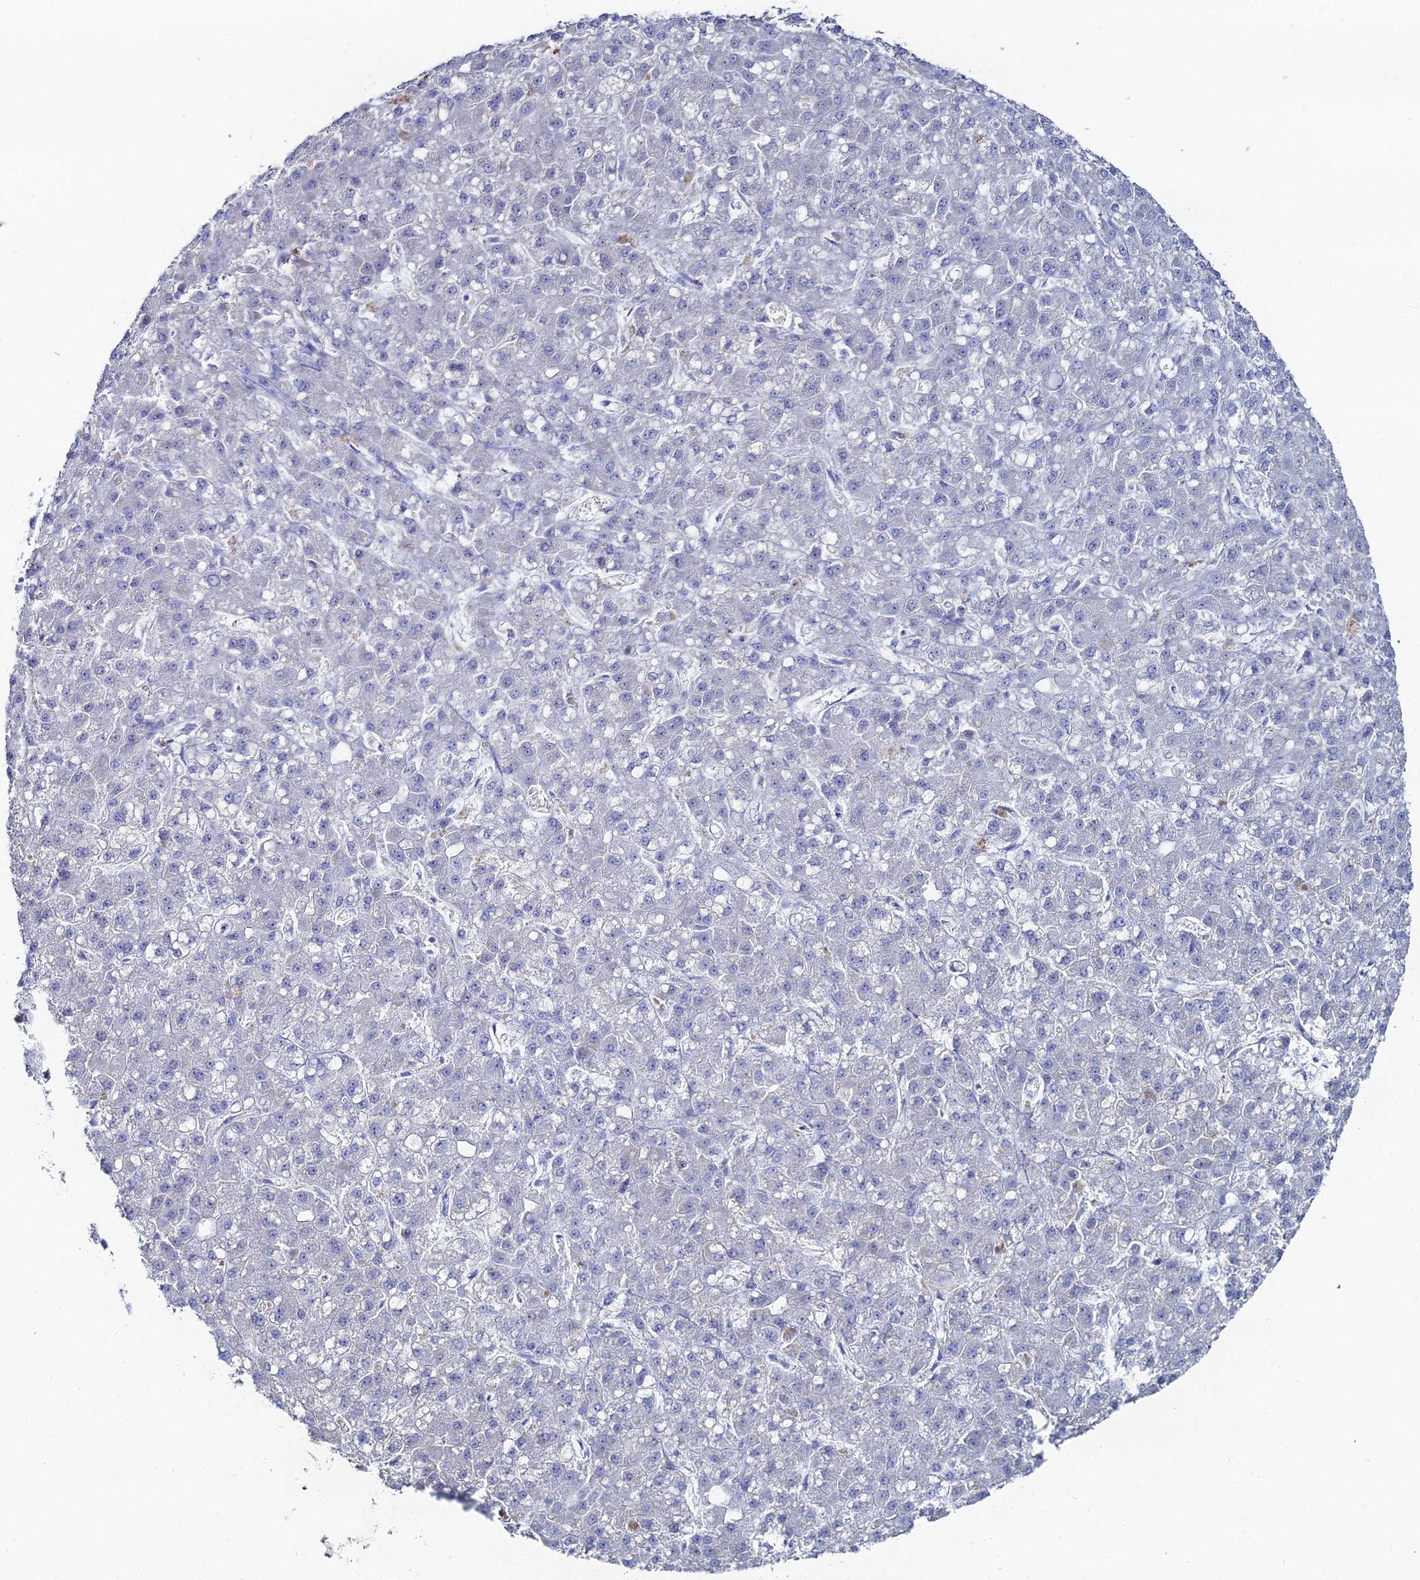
{"staining": {"intensity": "negative", "quantity": "none", "location": "none"}, "tissue": "liver cancer", "cell_type": "Tumor cells", "image_type": "cancer", "snomed": [{"axis": "morphology", "description": "Carcinoma, Hepatocellular, NOS"}, {"axis": "topography", "description": "Liver"}], "caption": "Immunohistochemical staining of liver cancer (hepatocellular carcinoma) exhibits no significant positivity in tumor cells.", "gene": "THAP4", "patient": {"sex": "male", "age": 67}}